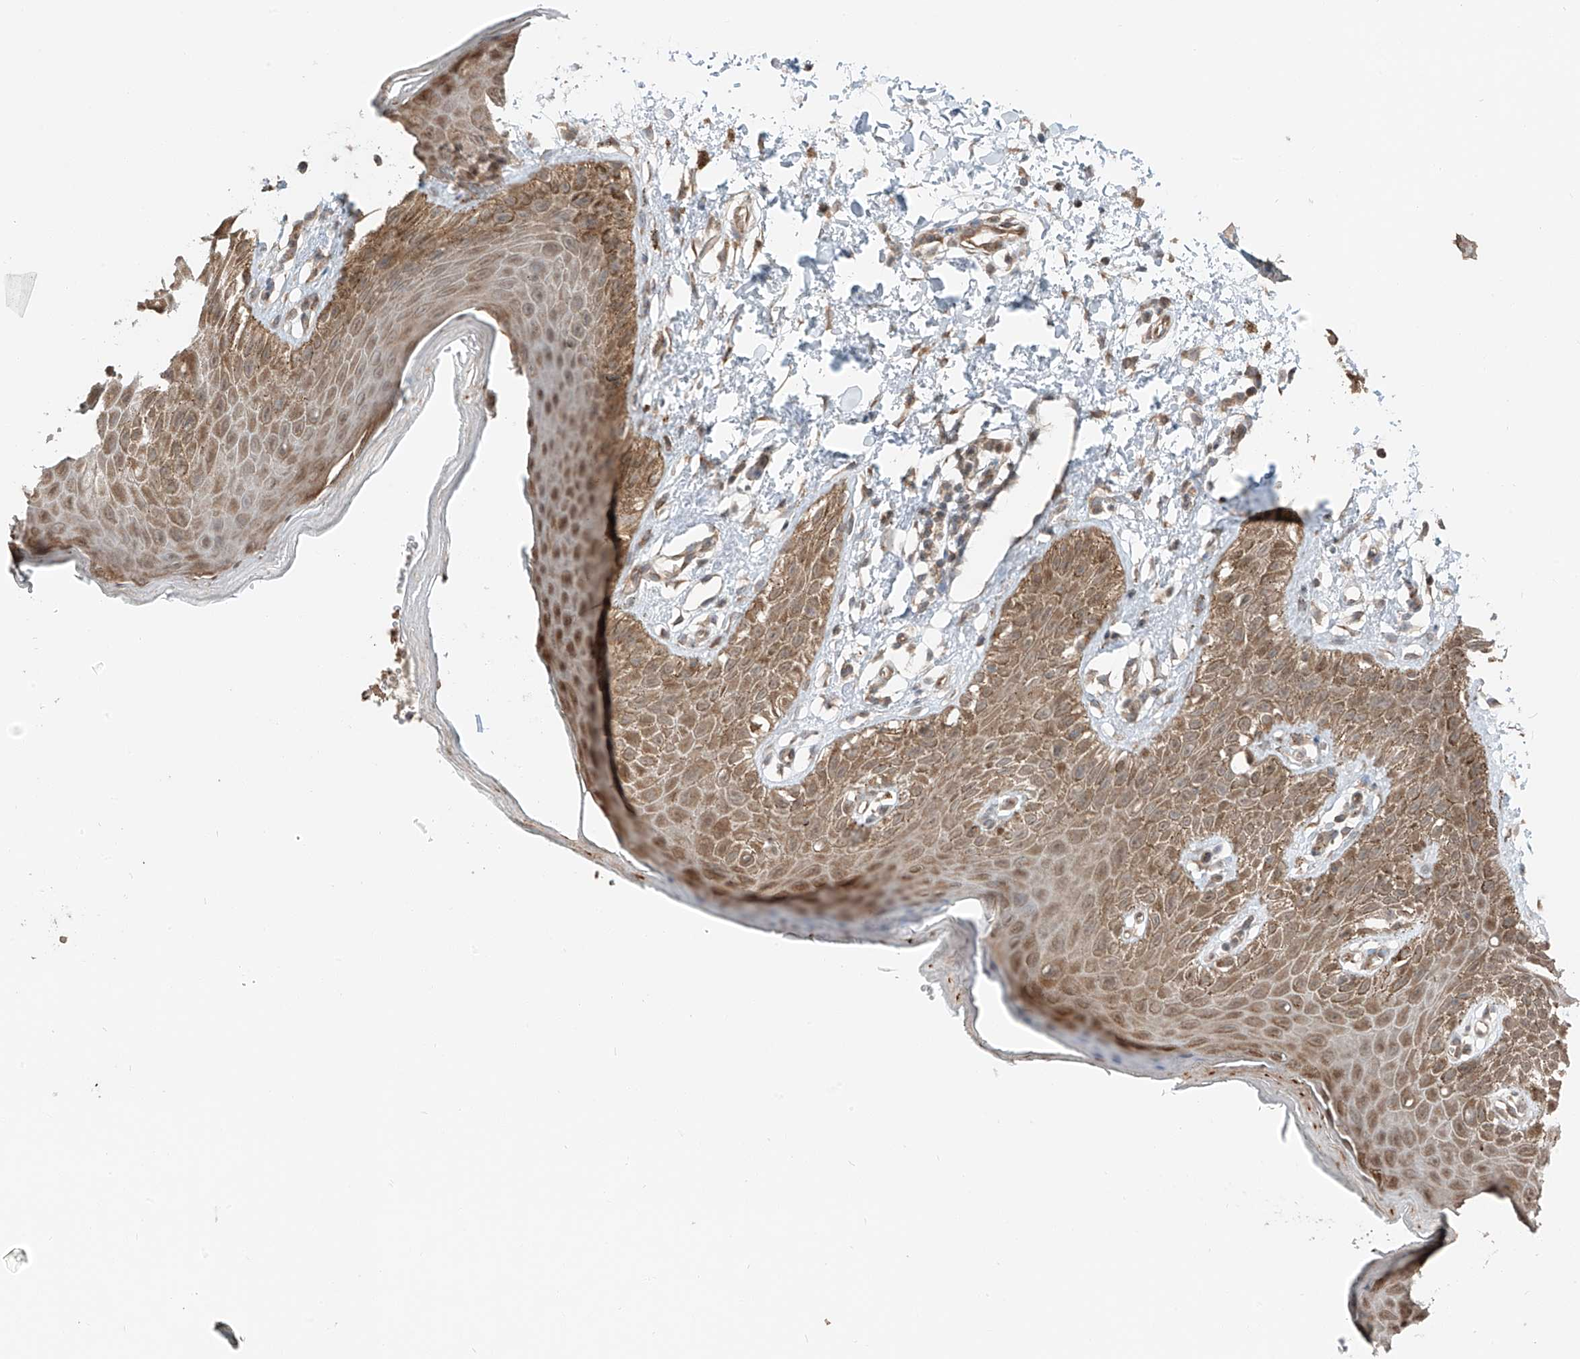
{"staining": {"intensity": "moderate", "quantity": ">75%", "location": "cytoplasmic/membranous"}, "tissue": "skin", "cell_type": "Epidermal cells", "image_type": "normal", "snomed": [{"axis": "morphology", "description": "Normal tissue, NOS"}, {"axis": "topography", "description": "Anal"}], "caption": "Protein staining of normal skin displays moderate cytoplasmic/membranous positivity in approximately >75% of epidermal cells.", "gene": "CEP162", "patient": {"sex": "male", "age": 44}}